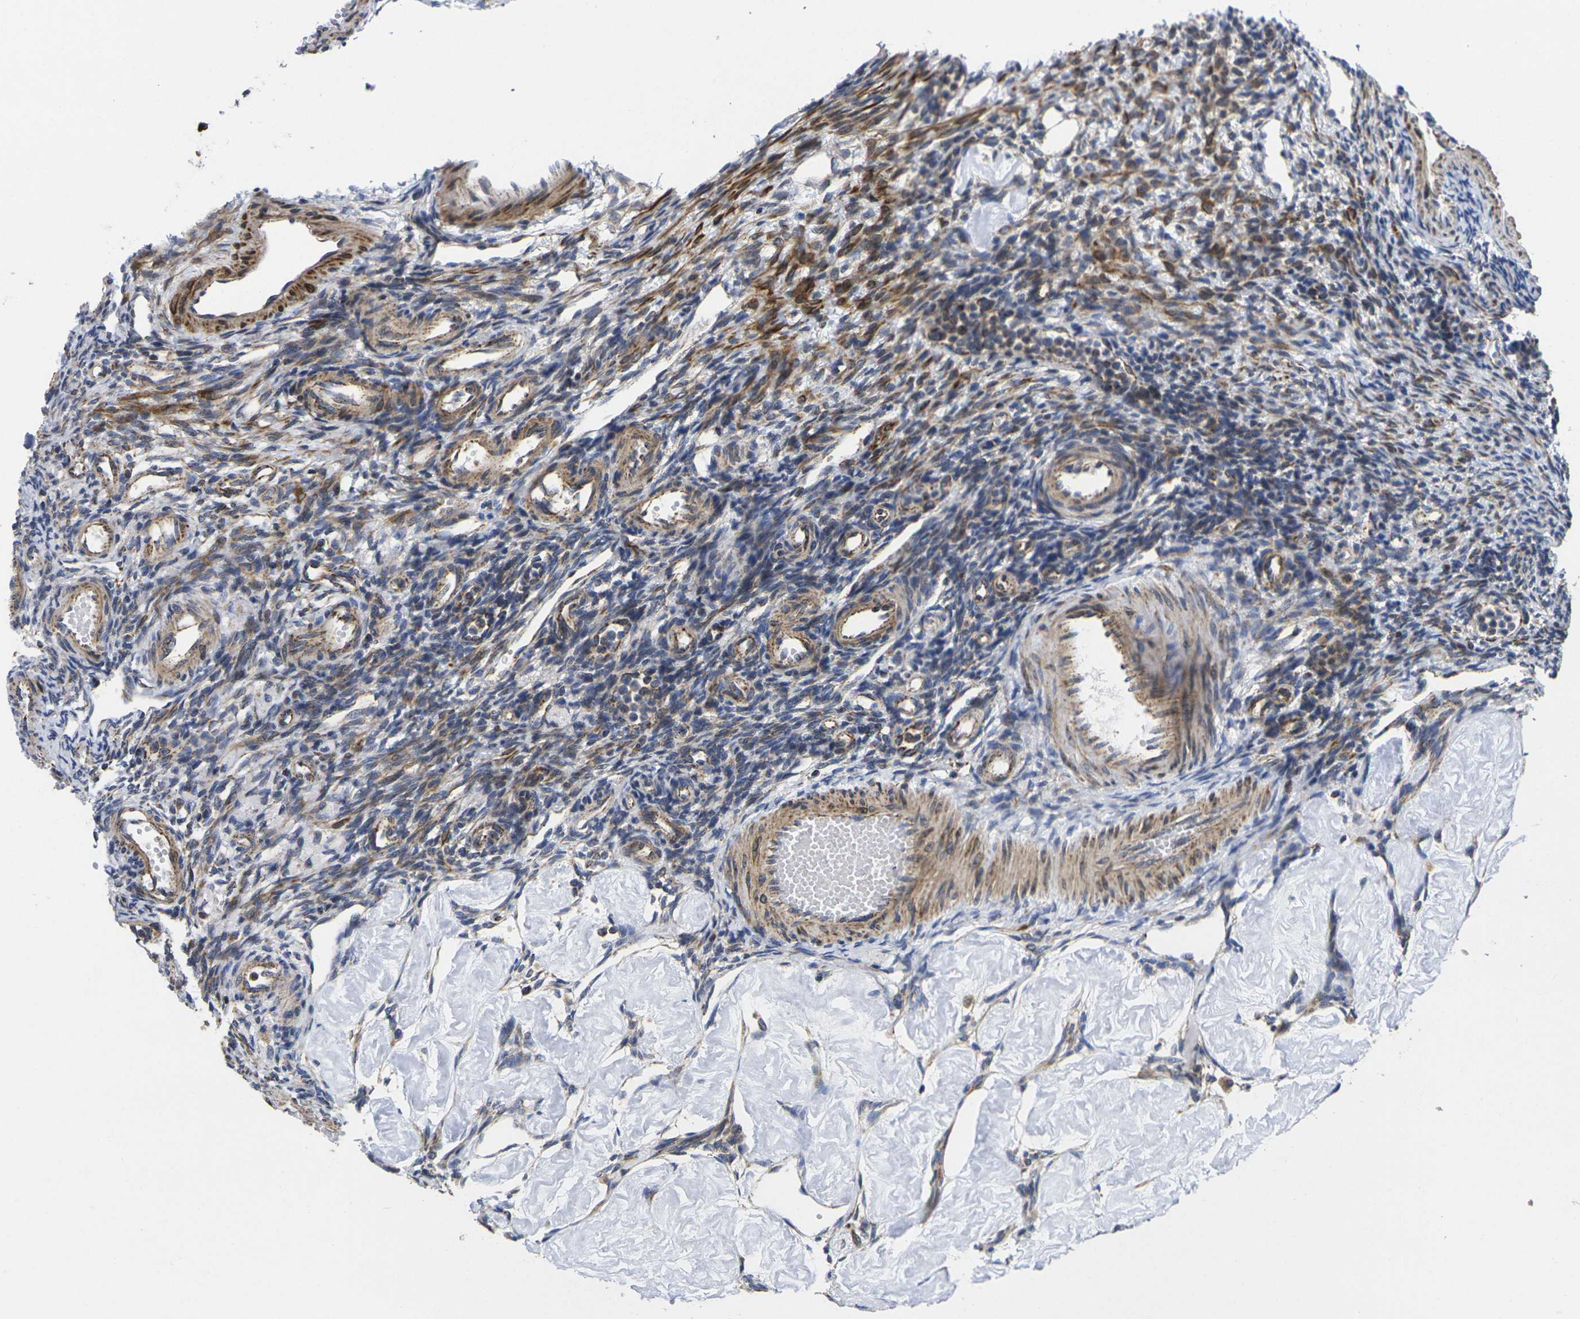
{"staining": {"intensity": "moderate", "quantity": "<25%", "location": "cytoplasmic/membranous"}, "tissue": "ovary", "cell_type": "Ovarian stroma cells", "image_type": "normal", "snomed": [{"axis": "morphology", "description": "Normal tissue, NOS"}, {"axis": "topography", "description": "Ovary"}], "caption": "High-power microscopy captured an IHC micrograph of benign ovary, revealing moderate cytoplasmic/membranous expression in about <25% of ovarian stroma cells. Using DAB (brown) and hematoxylin (blue) stains, captured at high magnification using brightfield microscopy.", "gene": "P2RY11", "patient": {"sex": "female", "age": 33}}